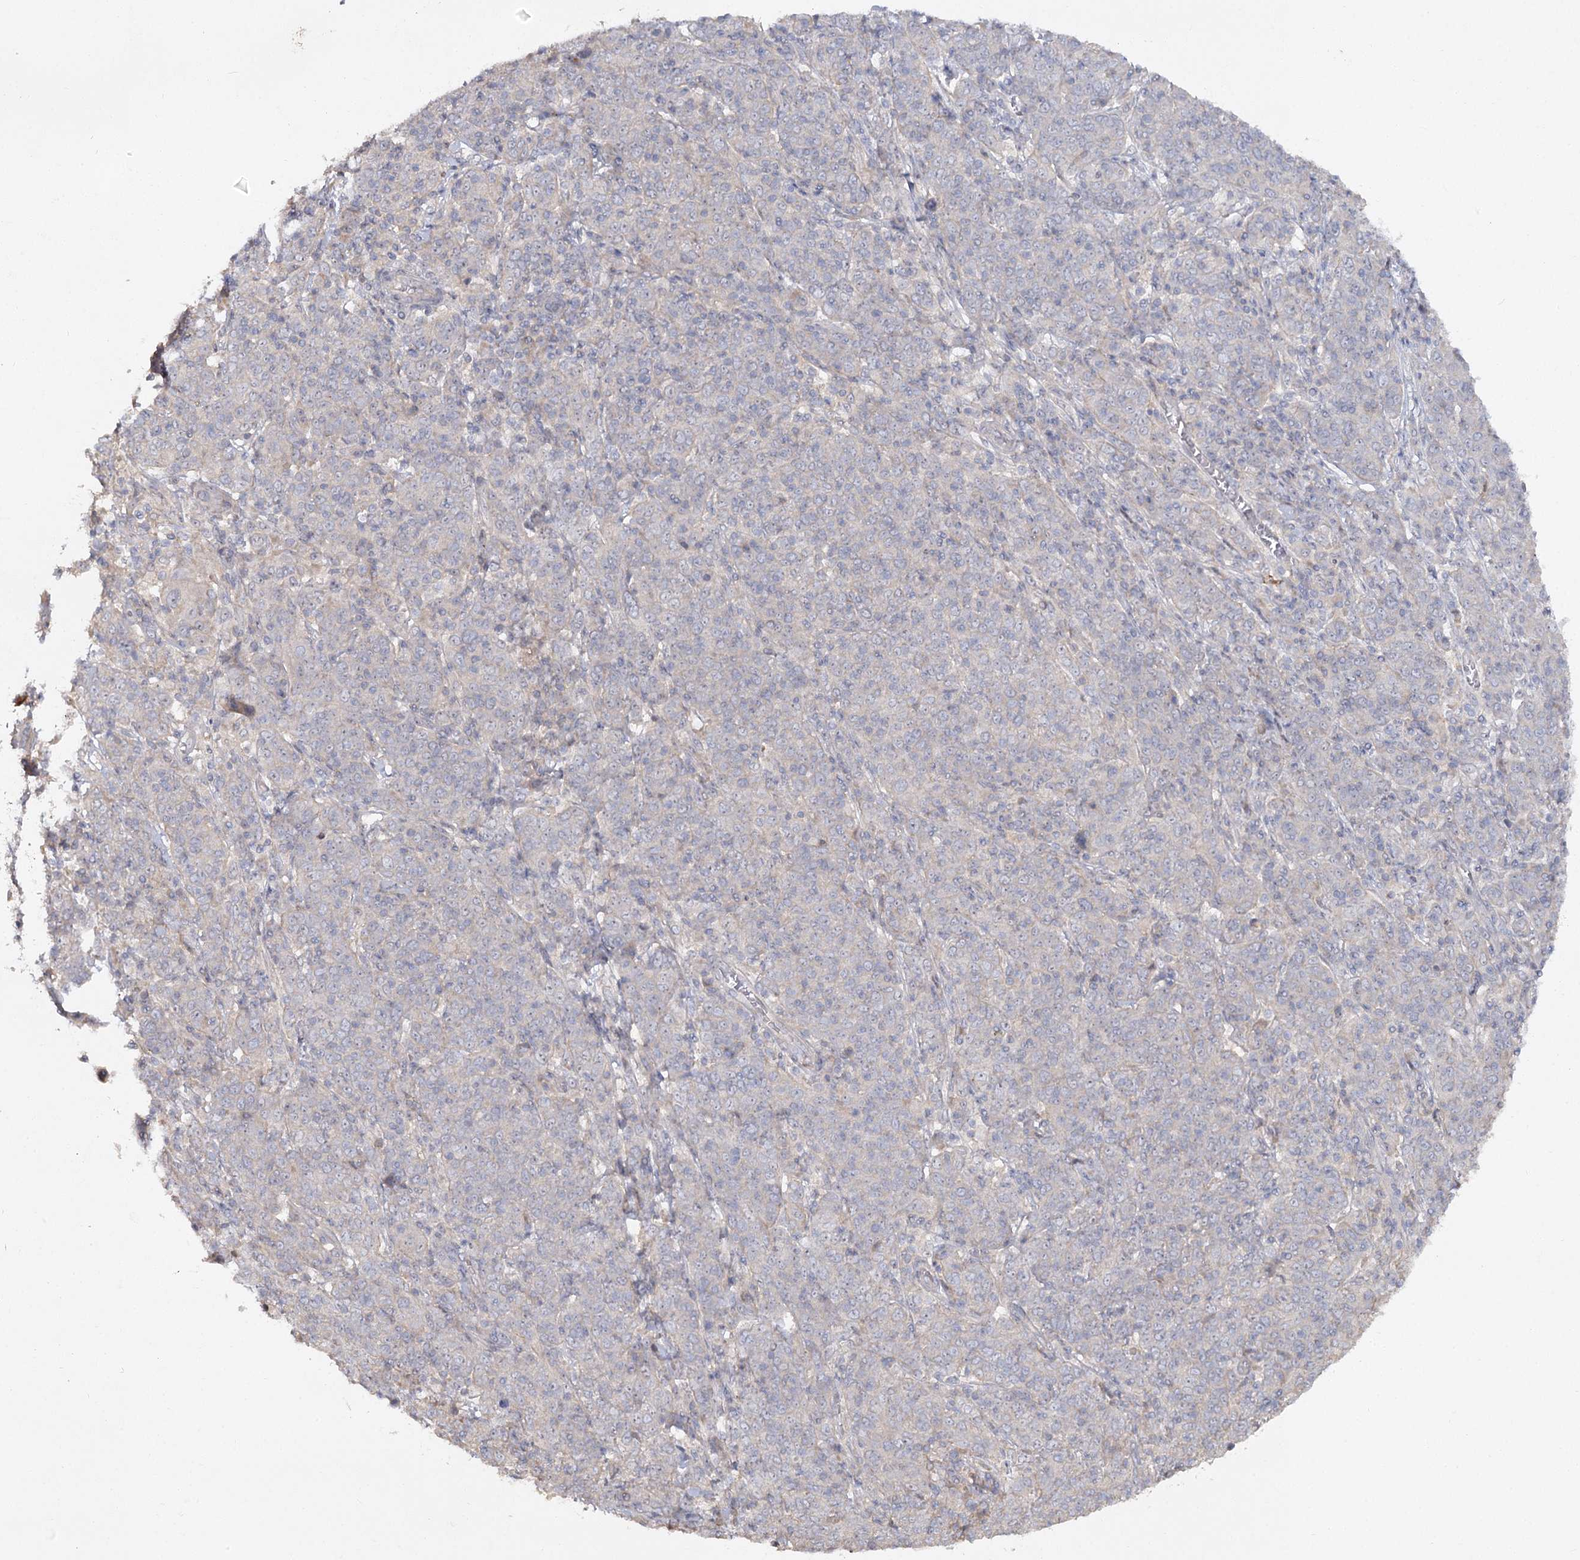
{"staining": {"intensity": "negative", "quantity": "none", "location": "none"}, "tissue": "cervical cancer", "cell_type": "Tumor cells", "image_type": "cancer", "snomed": [{"axis": "morphology", "description": "Squamous cell carcinoma, NOS"}, {"axis": "topography", "description": "Cervix"}], "caption": "High magnification brightfield microscopy of cervical squamous cell carcinoma stained with DAB (3,3'-diaminobenzidine) (brown) and counterstained with hematoxylin (blue): tumor cells show no significant positivity.", "gene": "ANGPTL5", "patient": {"sex": "female", "age": 67}}